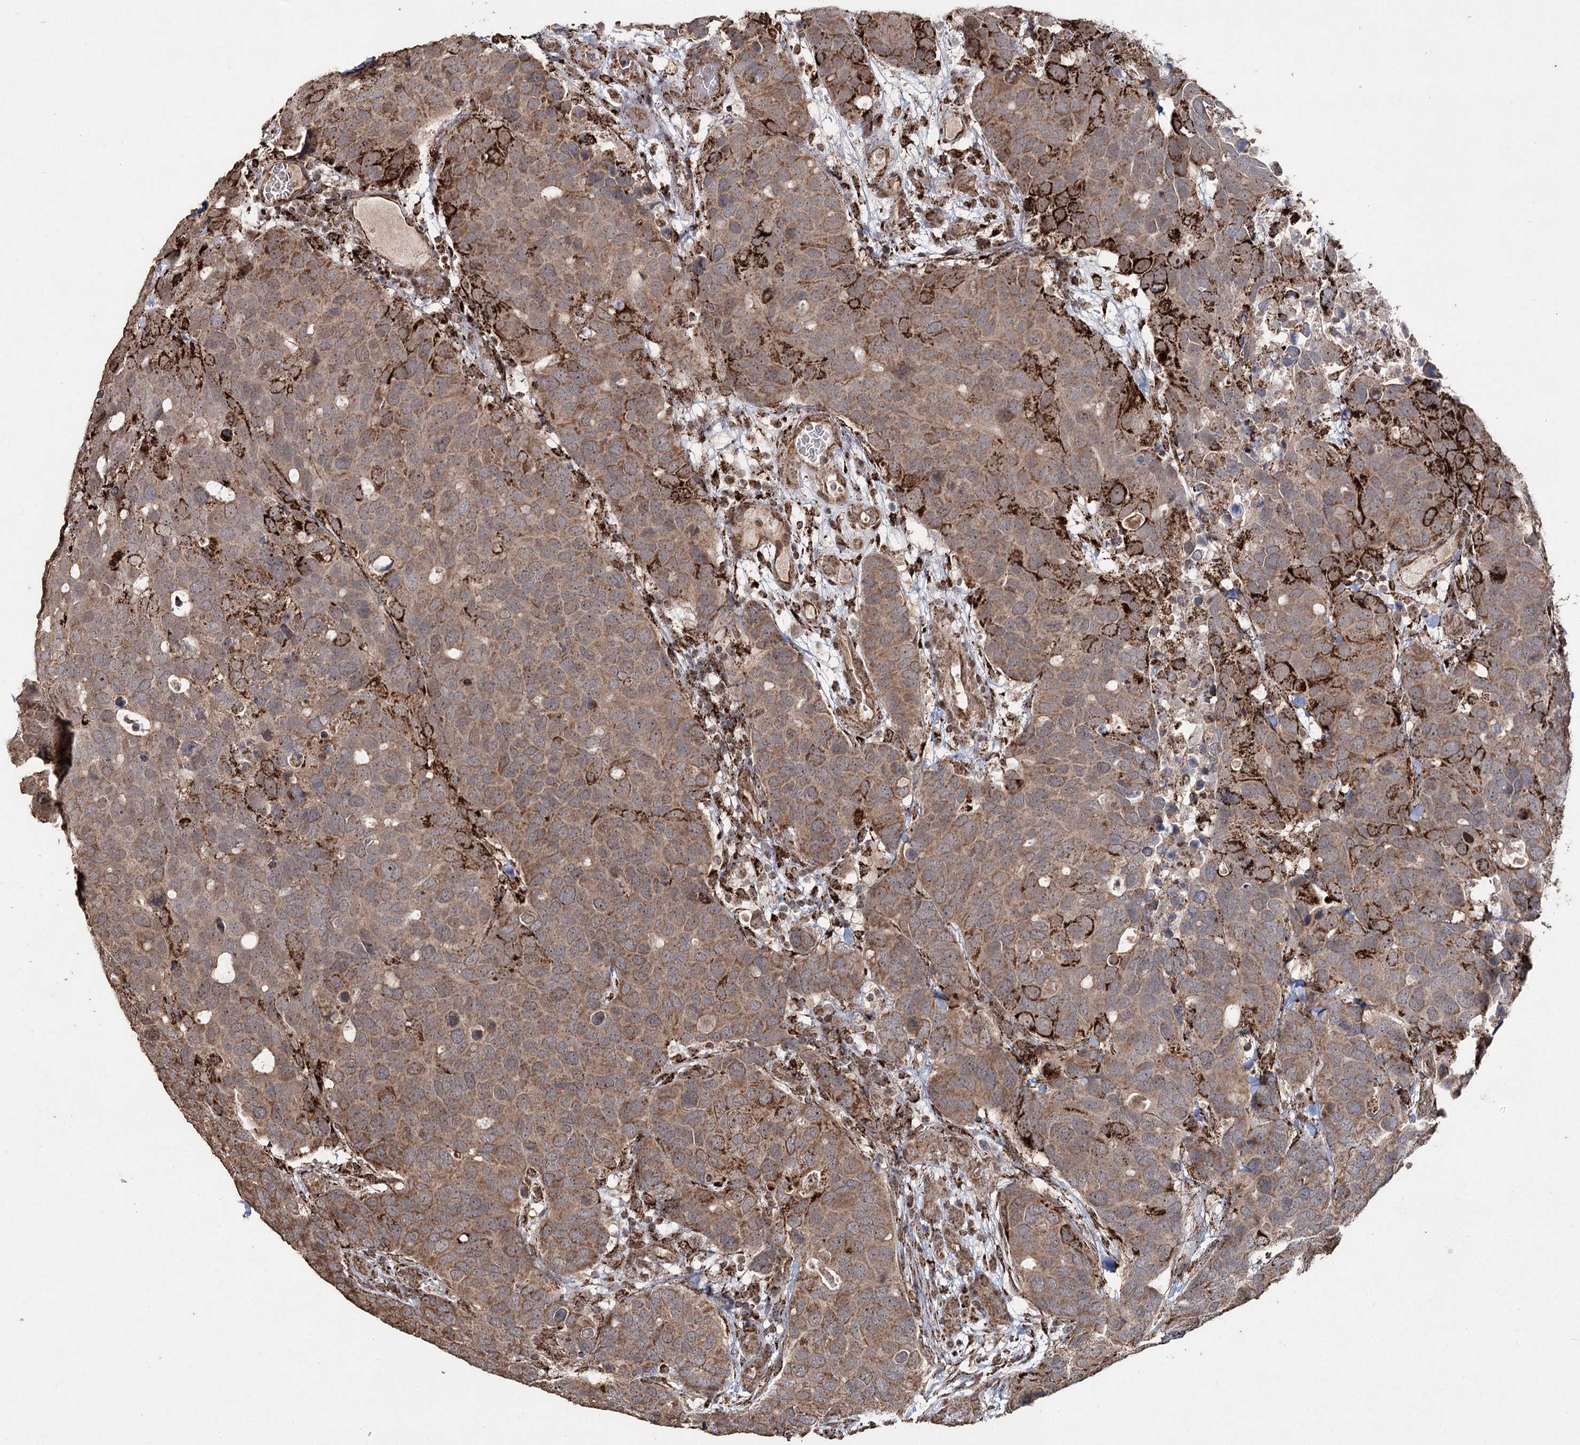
{"staining": {"intensity": "moderate", "quantity": ">75%", "location": "cytoplasmic/membranous"}, "tissue": "breast cancer", "cell_type": "Tumor cells", "image_type": "cancer", "snomed": [{"axis": "morphology", "description": "Duct carcinoma"}, {"axis": "topography", "description": "Breast"}], "caption": "A photomicrograph of human breast cancer stained for a protein displays moderate cytoplasmic/membranous brown staining in tumor cells.", "gene": "SLF2", "patient": {"sex": "female", "age": 83}}